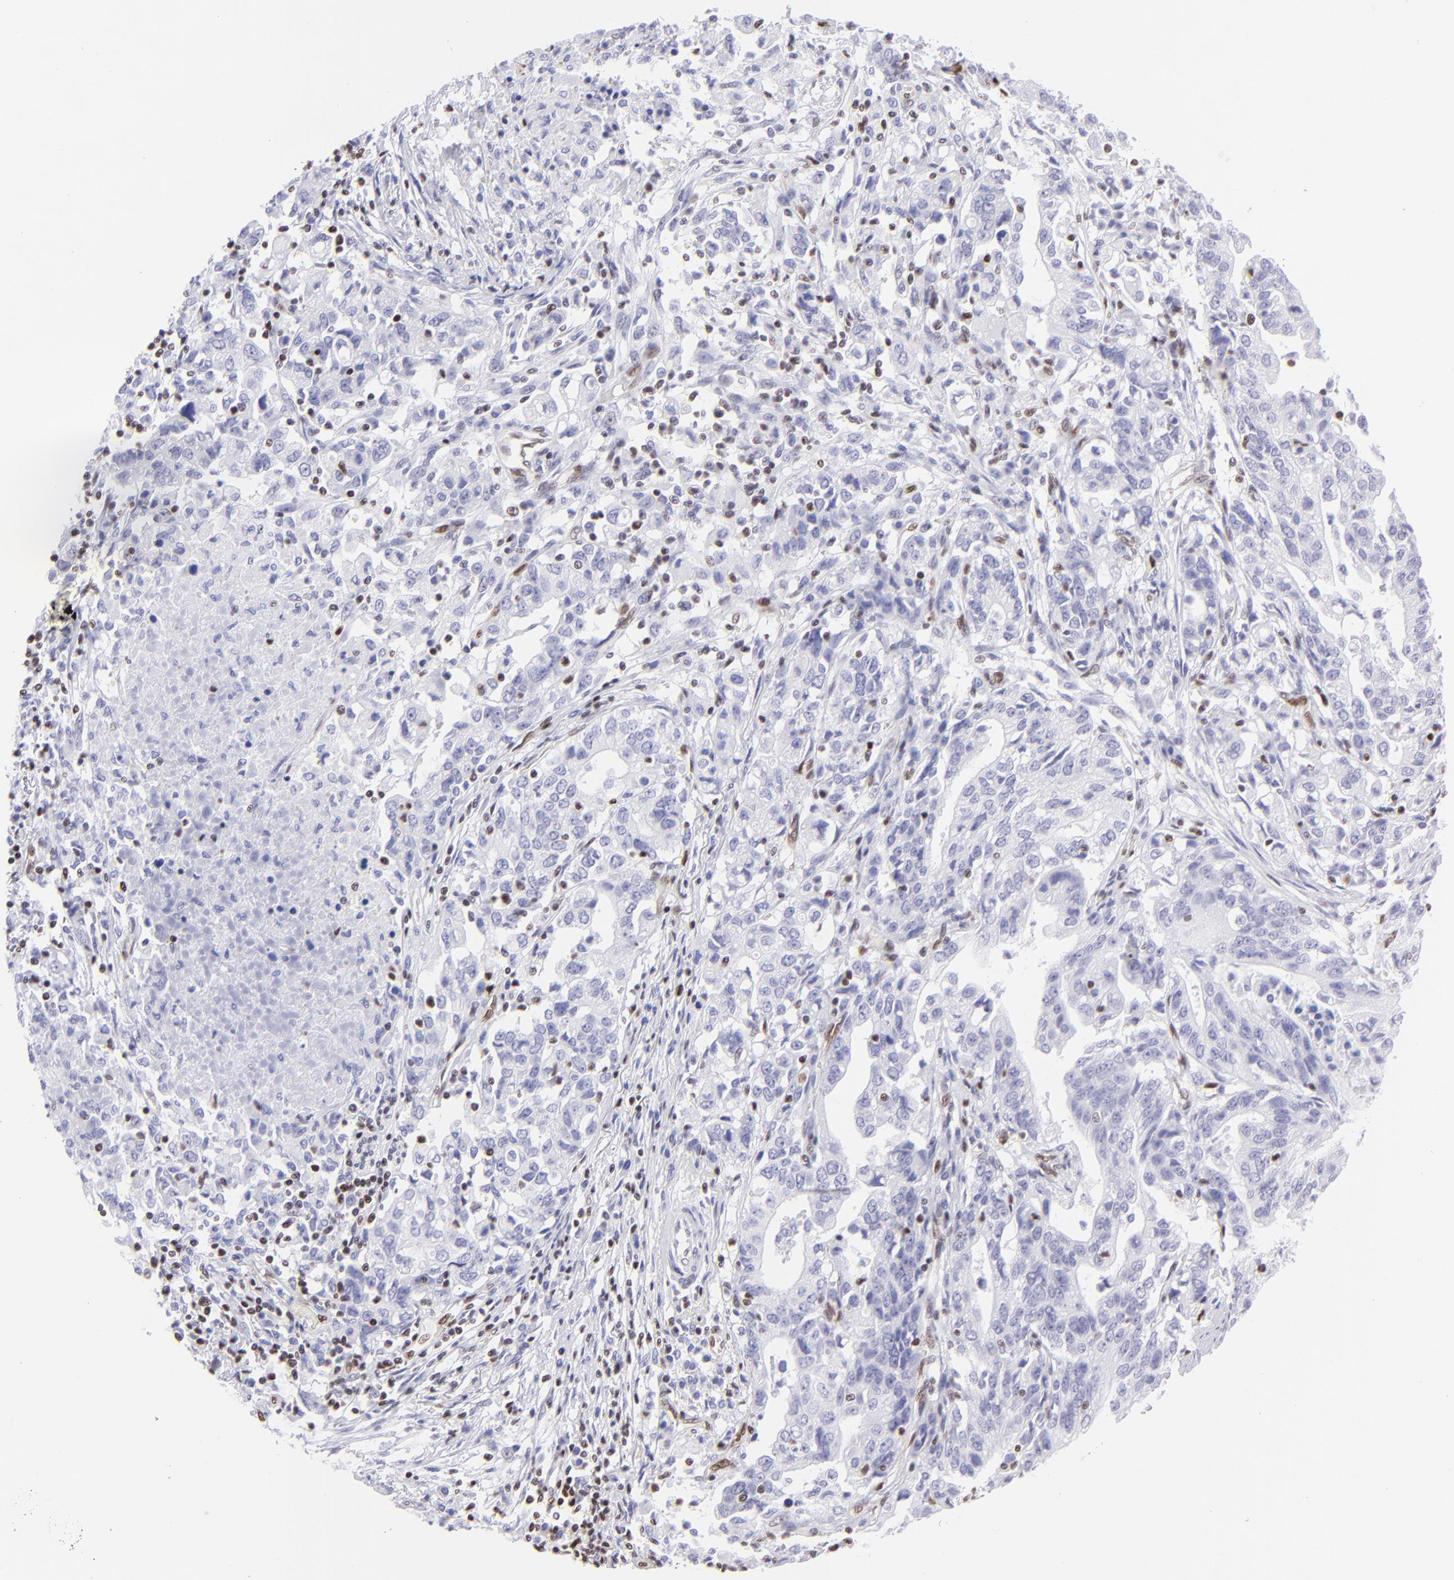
{"staining": {"intensity": "negative", "quantity": "none", "location": "none"}, "tissue": "stomach cancer", "cell_type": "Tumor cells", "image_type": "cancer", "snomed": [{"axis": "morphology", "description": "Adenocarcinoma, NOS"}, {"axis": "topography", "description": "Stomach, upper"}], "caption": "Tumor cells are negative for brown protein staining in stomach adenocarcinoma.", "gene": "ETS1", "patient": {"sex": "female", "age": 50}}